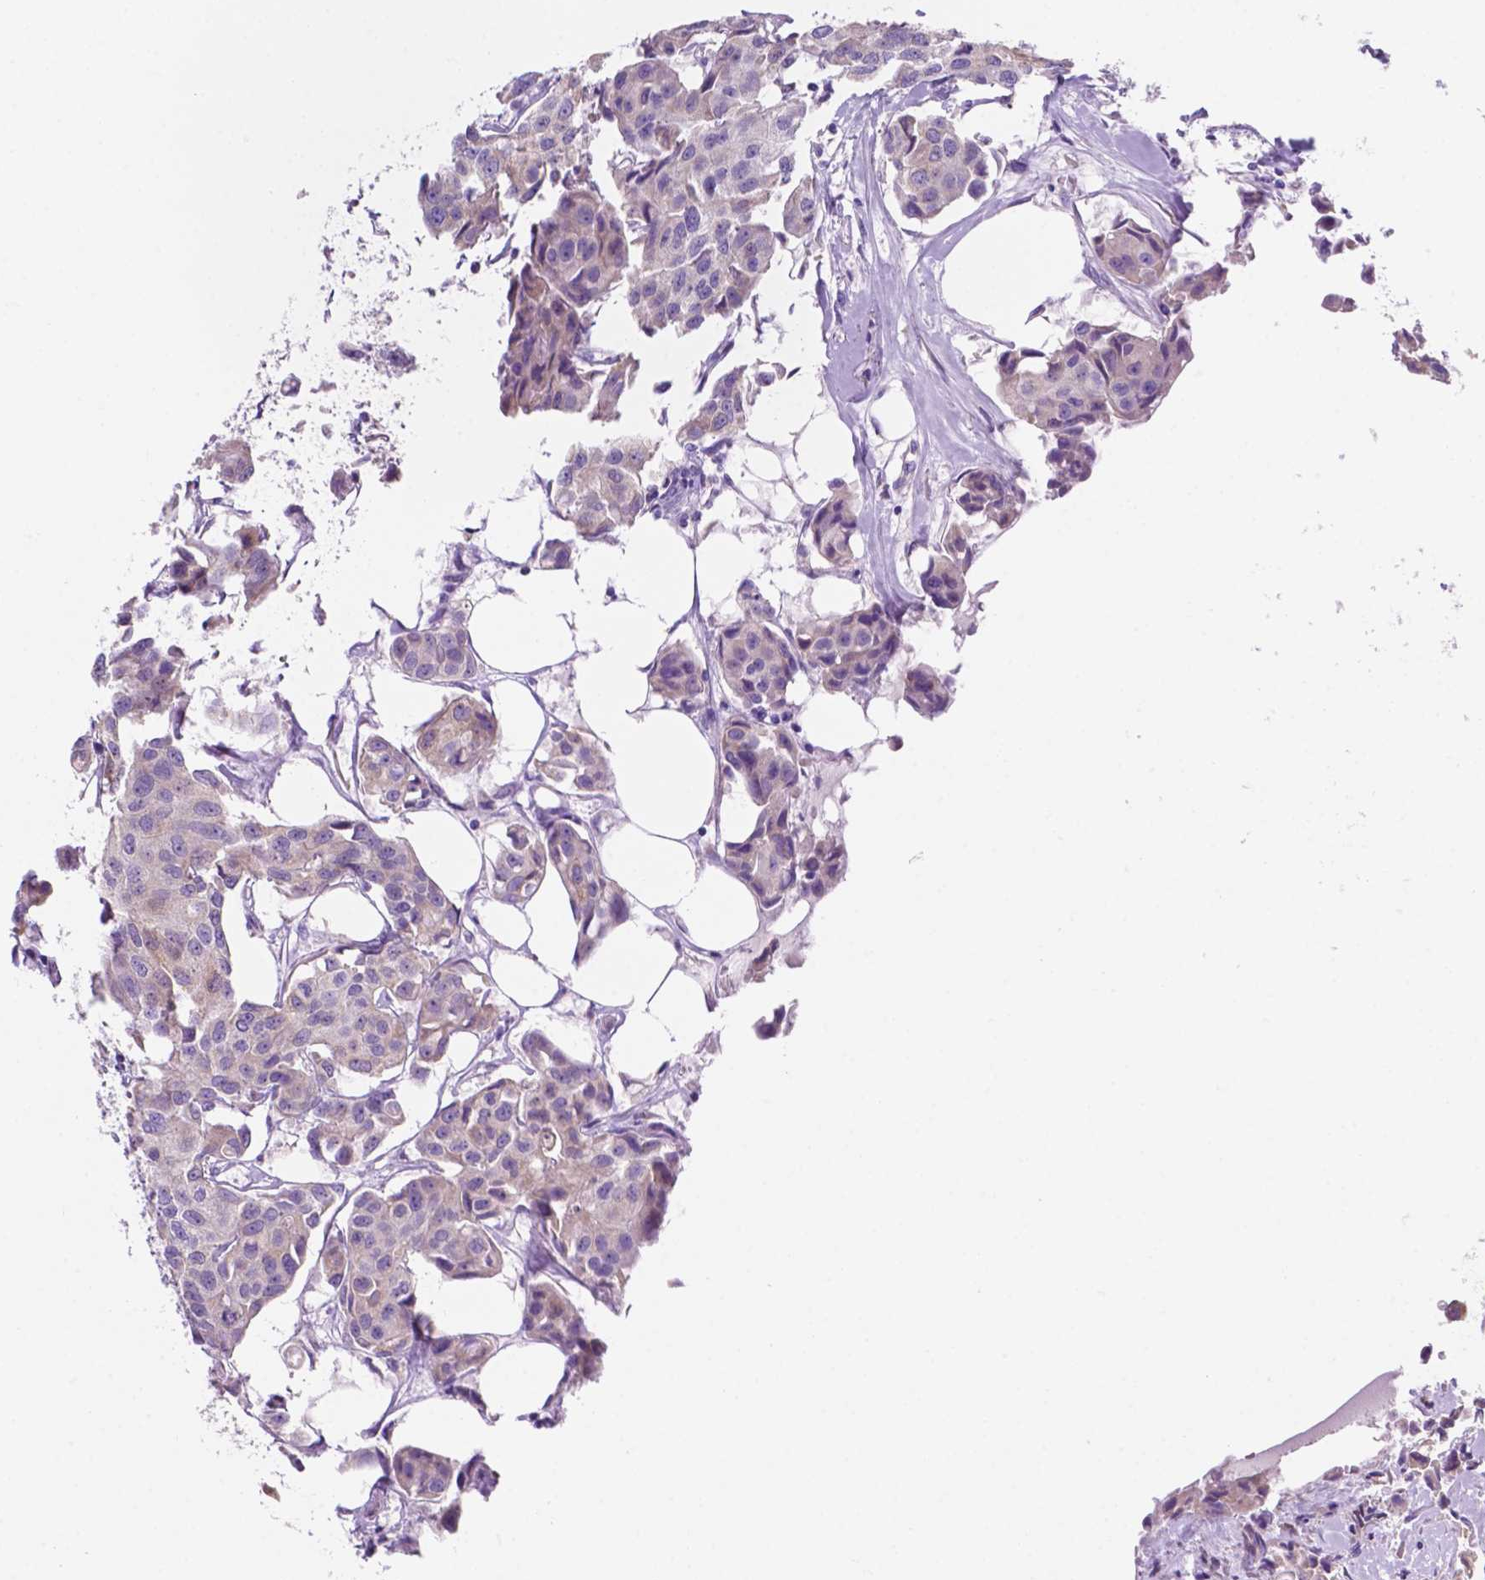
{"staining": {"intensity": "negative", "quantity": "none", "location": "none"}, "tissue": "breast cancer", "cell_type": "Tumor cells", "image_type": "cancer", "snomed": [{"axis": "morphology", "description": "Duct carcinoma"}, {"axis": "topography", "description": "Breast"}, {"axis": "topography", "description": "Lymph node"}], "caption": "High power microscopy photomicrograph of an immunohistochemistry (IHC) micrograph of breast infiltrating ductal carcinoma, revealing no significant staining in tumor cells.", "gene": "CEACAM7", "patient": {"sex": "female", "age": 80}}